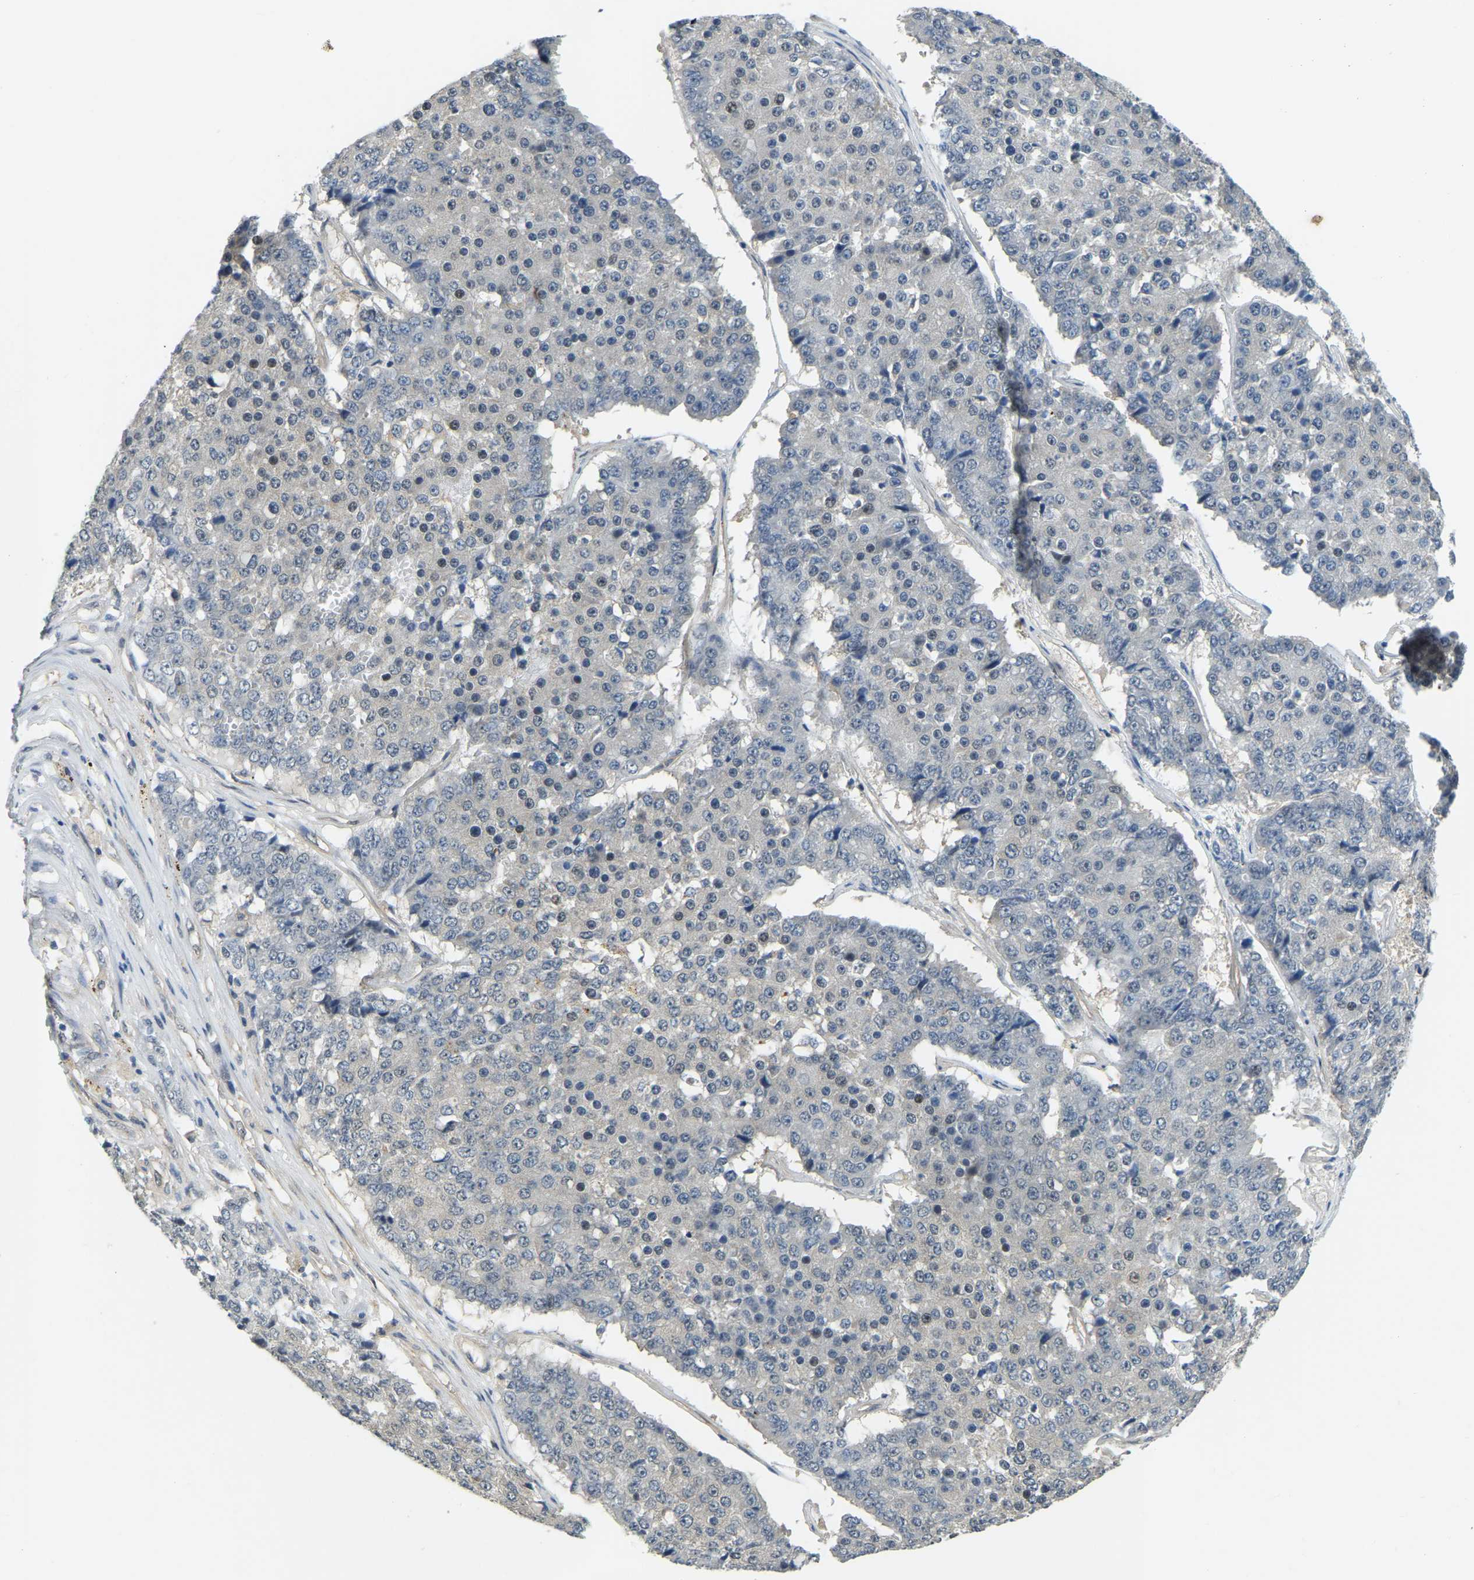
{"staining": {"intensity": "negative", "quantity": "none", "location": "none"}, "tissue": "pancreatic cancer", "cell_type": "Tumor cells", "image_type": "cancer", "snomed": [{"axis": "morphology", "description": "Adenocarcinoma, NOS"}, {"axis": "topography", "description": "Pancreas"}], "caption": "Tumor cells show no significant protein expression in adenocarcinoma (pancreatic).", "gene": "AHNAK", "patient": {"sex": "male", "age": 50}}